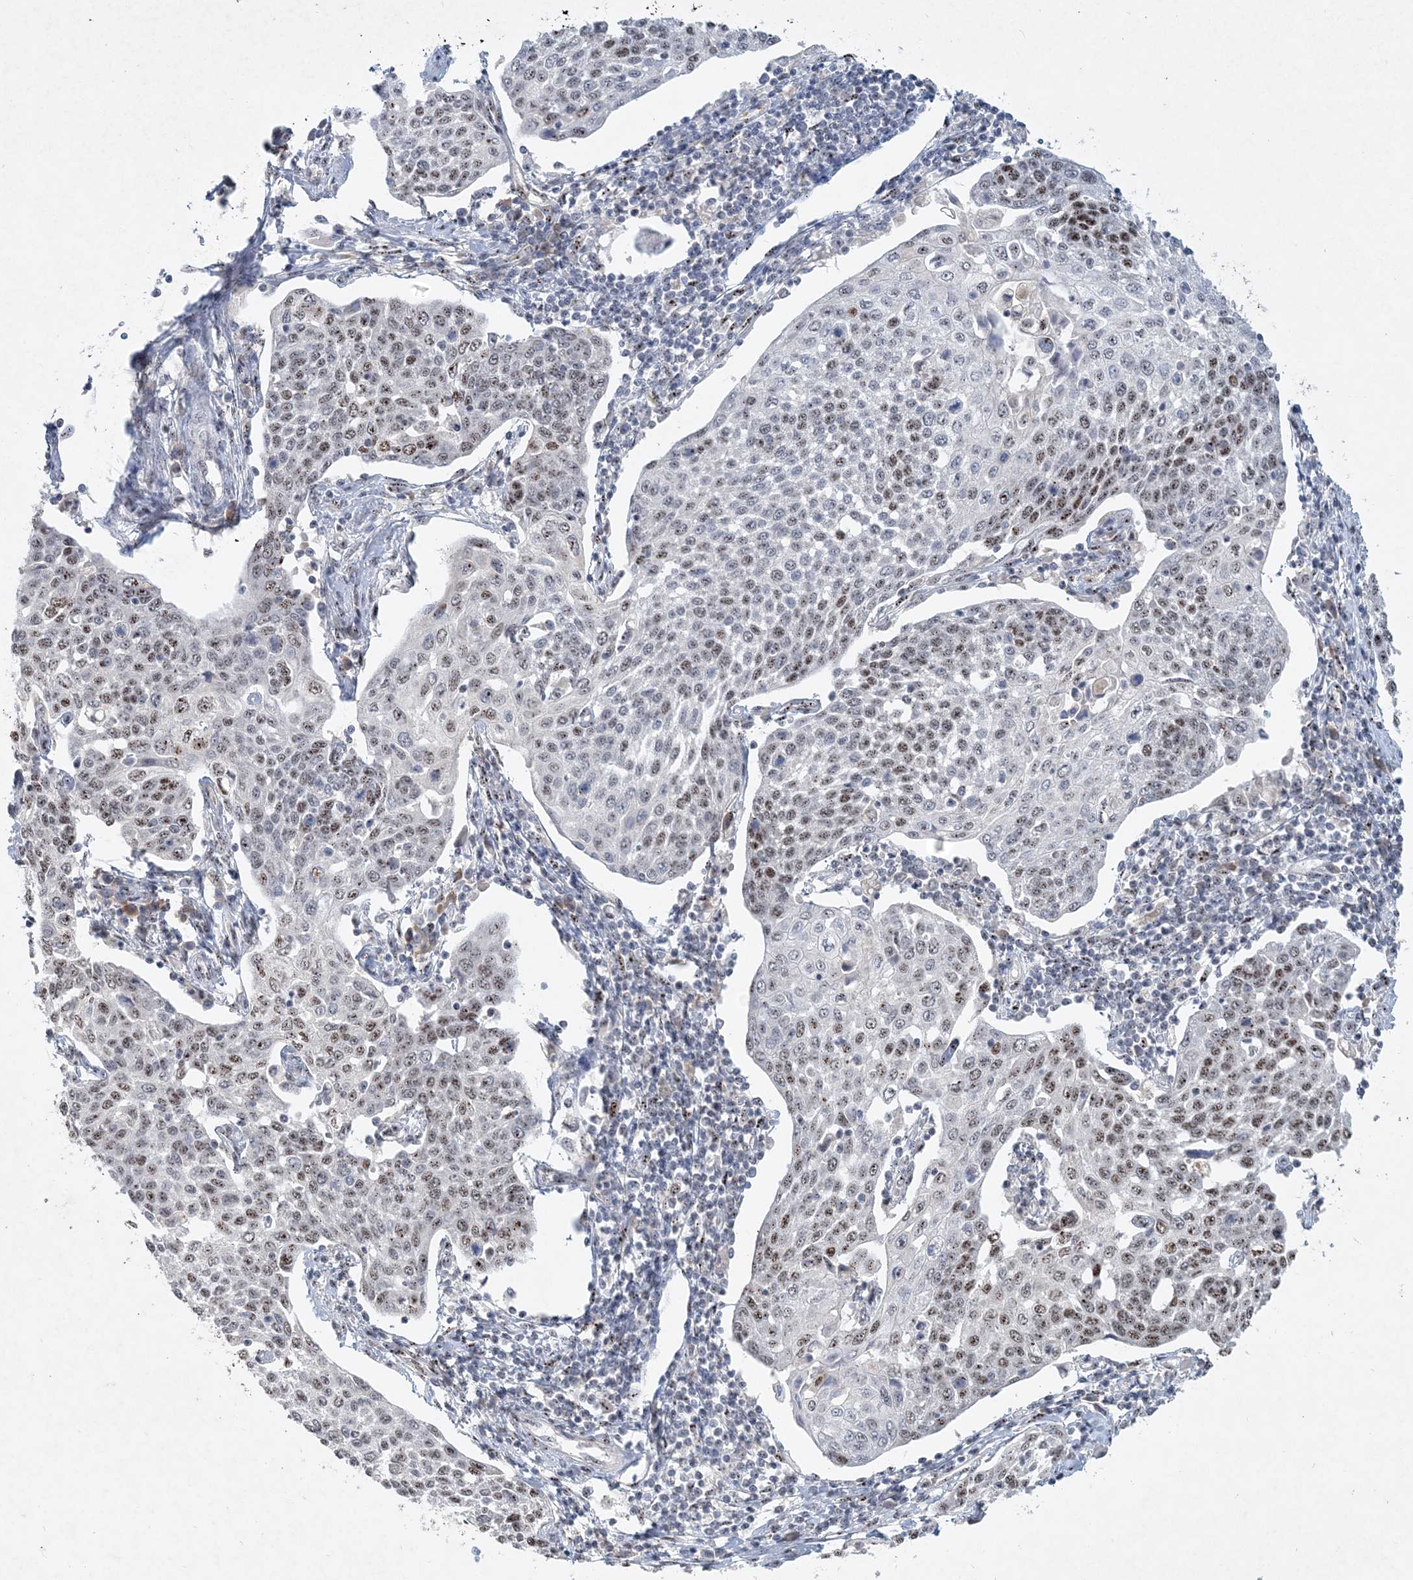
{"staining": {"intensity": "moderate", "quantity": "25%-75%", "location": "nuclear"}, "tissue": "cervical cancer", "cell_type": "Tumor cells", "image_type": "cancer", "snomed": [{"axis": "morphology", "description": "Squamous cell carcinoma, NOS"}, {"axis": "topography", "description": "Cervix"}], "caption": "Cervical cancer tissue shows moderate nuclear staining in approximately 25%-75% of tumor cells, visualized by immunohistochemistry.", "gene": "GIN1", "patient": {"sex": "female", "age": 34}}